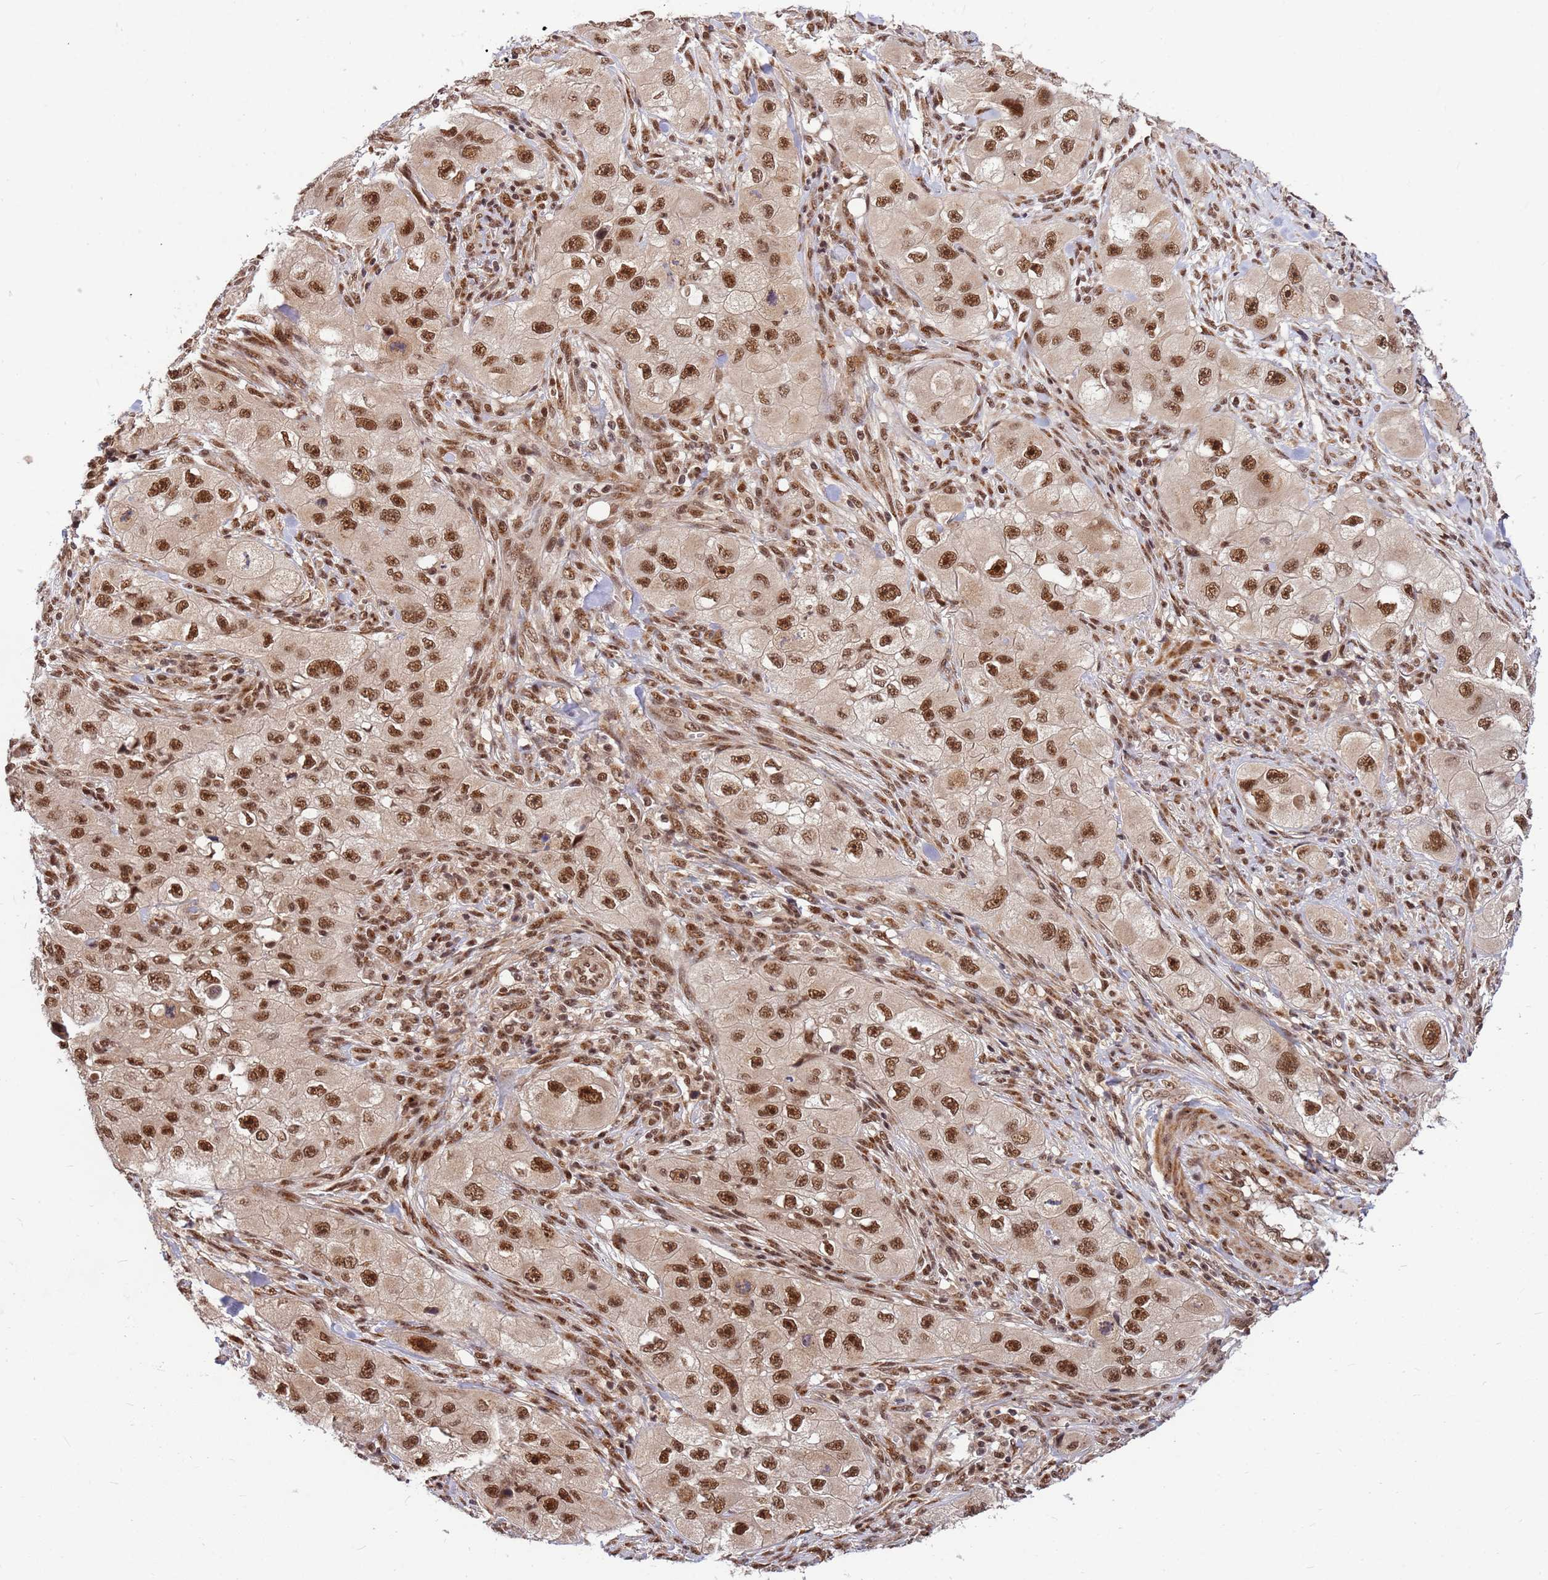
{"staining": {"intensity": "strong", "quantity": ">75%", "location": "nuclear"}, "tissue": "skin cancer", "cell_type": "Tumor cells", "image_type": "cancer", "snomed": [{"axis": "morphology", "description": "Squamous cell carcinoma, NOS"}, {"axis": "topography", "description": "Skin"}, {"axis": "topography", "description": "Subcutis"}], "caption": "Skin cancer (squamous cell carcinoma) stained with a protein marker shows strong staining in tumor cells.", "gene": "NCBP2", "patient": {"sex": "male", "age": 73}}